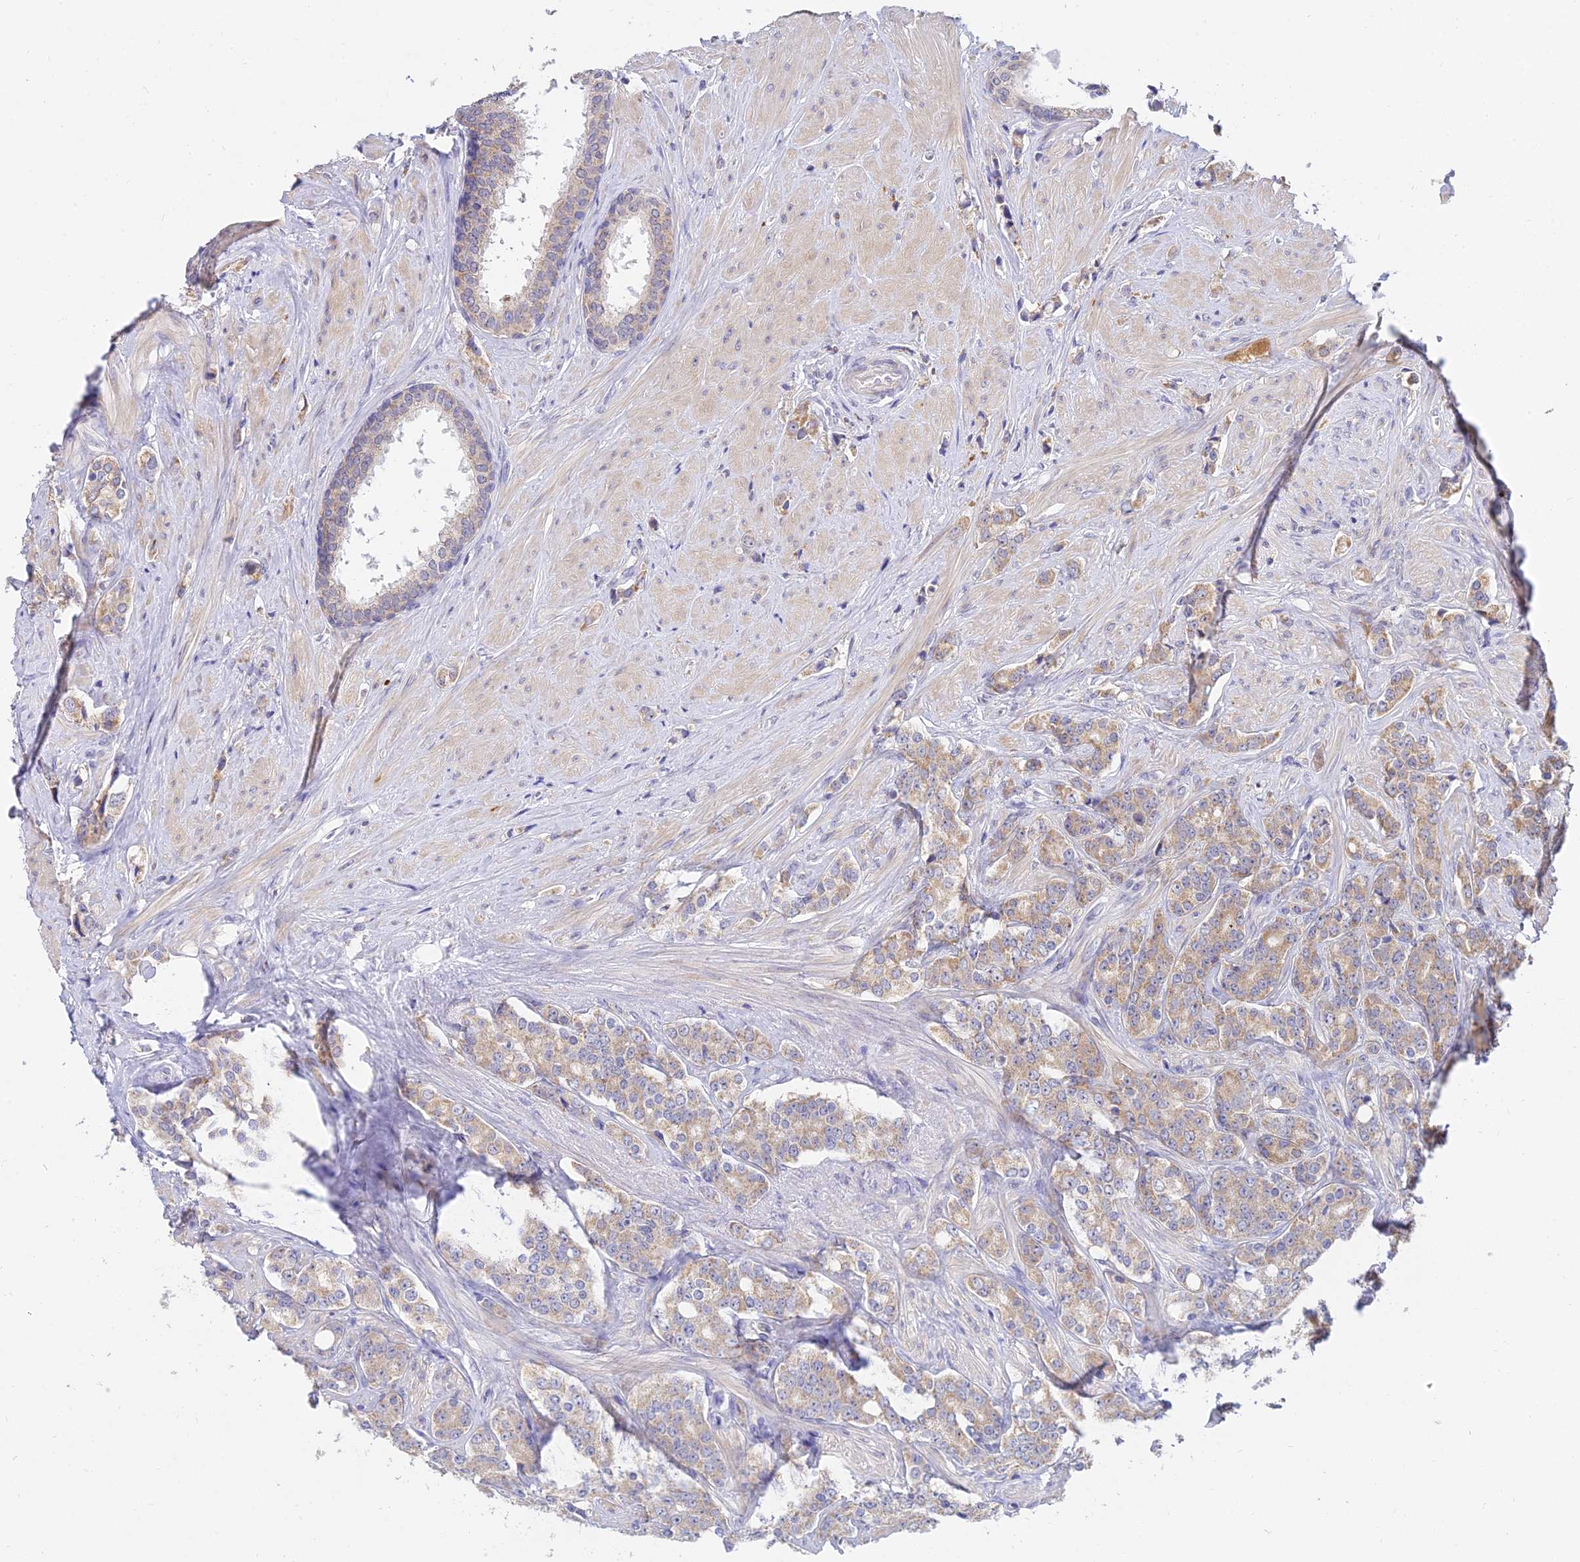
{"staining": {"intensity": "moderate", "quantity": "25%-75%", "location": "cytoplasmic/membranous"}, "tissue": "prostate cancer", "cell_type": "Tumor cells", "image_type": "cancer", "snomed": [{"axis": "morphology", "description": "Adenocarcinoma, High grade"}, {"axis": "topography", "description": "Prostate"}], "caption": "Immunohistochemistry (IHC) of prostate cancer exhibits medium levels of moderate cytoplasmic/membranous expression in approximately 25%-75% of tumor cells.", "gene": "ARL8B", "patient": {"sex": "male", "age": 62}}